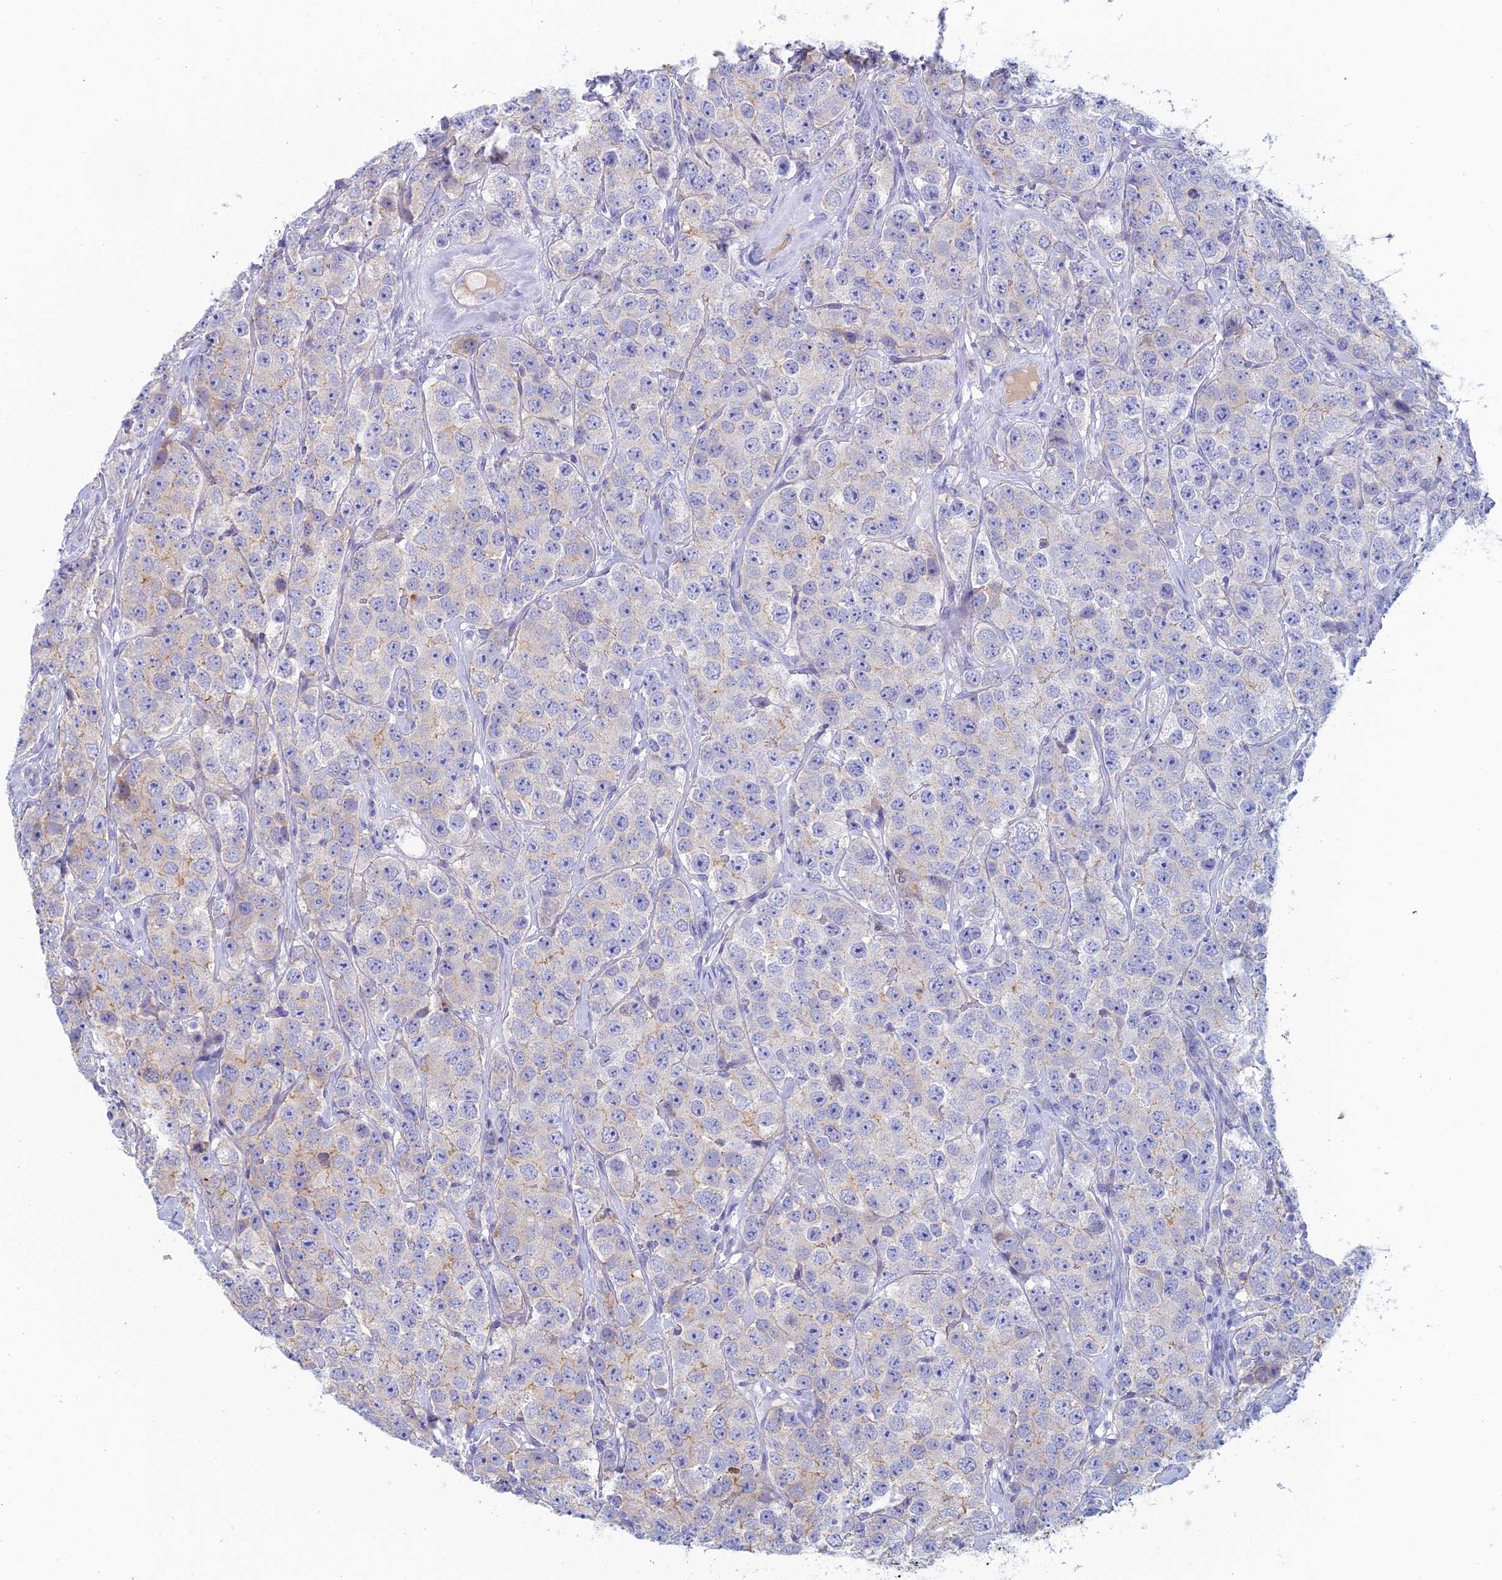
{"staining": {"intensity": "weak", "quantity": "<25%", "location": "cytoplasmic/membranous"}, "tissue": "testis cancer", "cell_type": "Tumor cells", "image_type": "cancer", "snomed": [{"axis": "morphology", "description": "Seminoma, NOS"}, {"axis": "topography", "description": "Testis"}], "caption": "The immunohistochemistry (IHC) micrograph has no significant positivity in tumor cells of testis cancer (seminoma) tissue.", "gene": "IFTAP", "patient": {"sex": "male", "age": 28}}